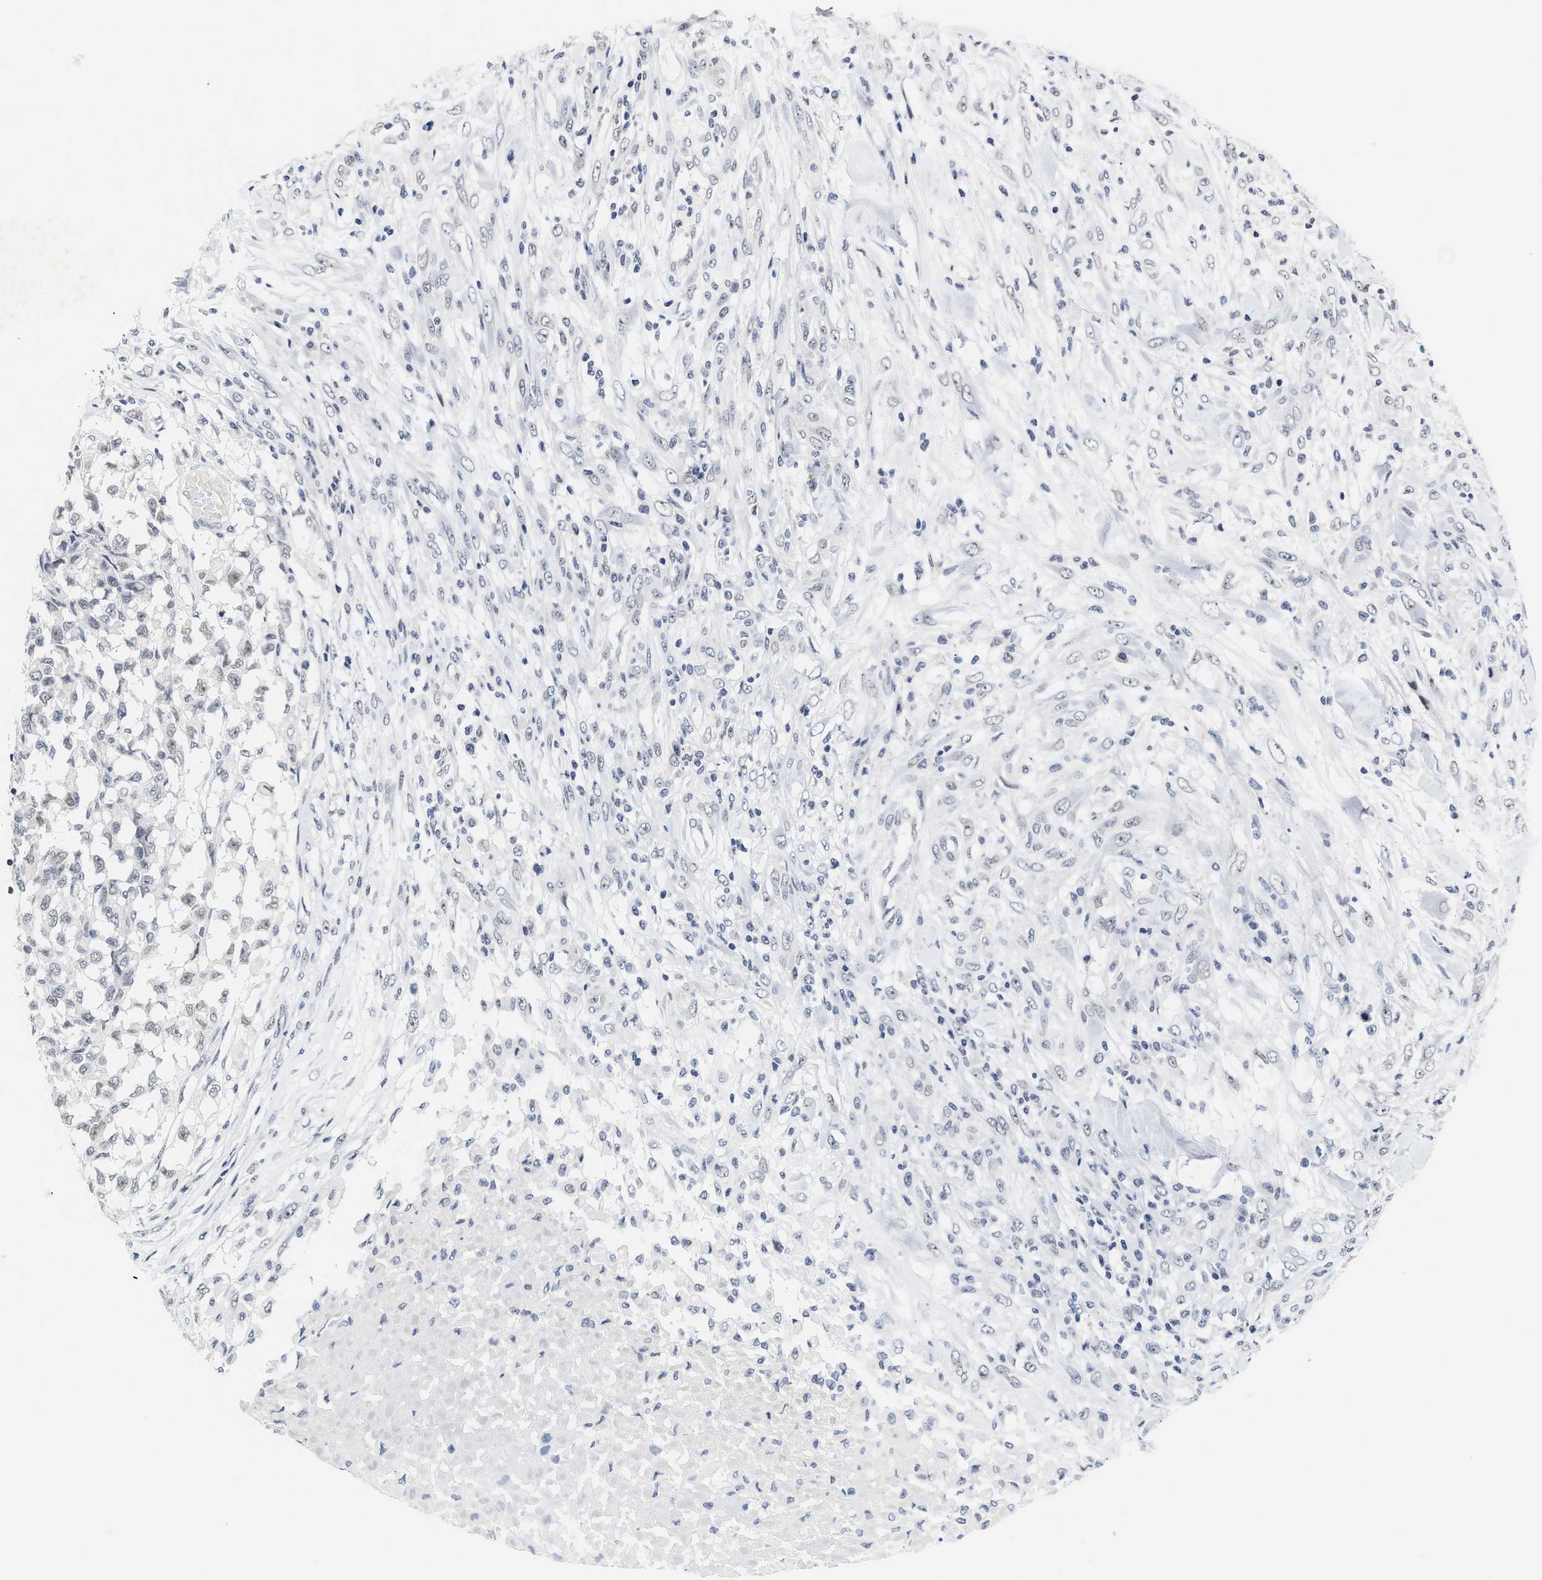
{"staining": {"intensity": "negative", "quantity": "none", "location": "none"}, "tissue": "testis cancer", "cell_type": "Tumor cells", "image_type": "cancer", "snomed": [{"axis": "morphology", "description": "Seminoma, NOS"}, {"axis": "topography", "description": "Testis"}], "caption": "Seminoma (testis) stained for a protein using IHC shows no positivity tumor cells.", "gene": "INIP", "patient": {"sex": "male", "age": 59}}